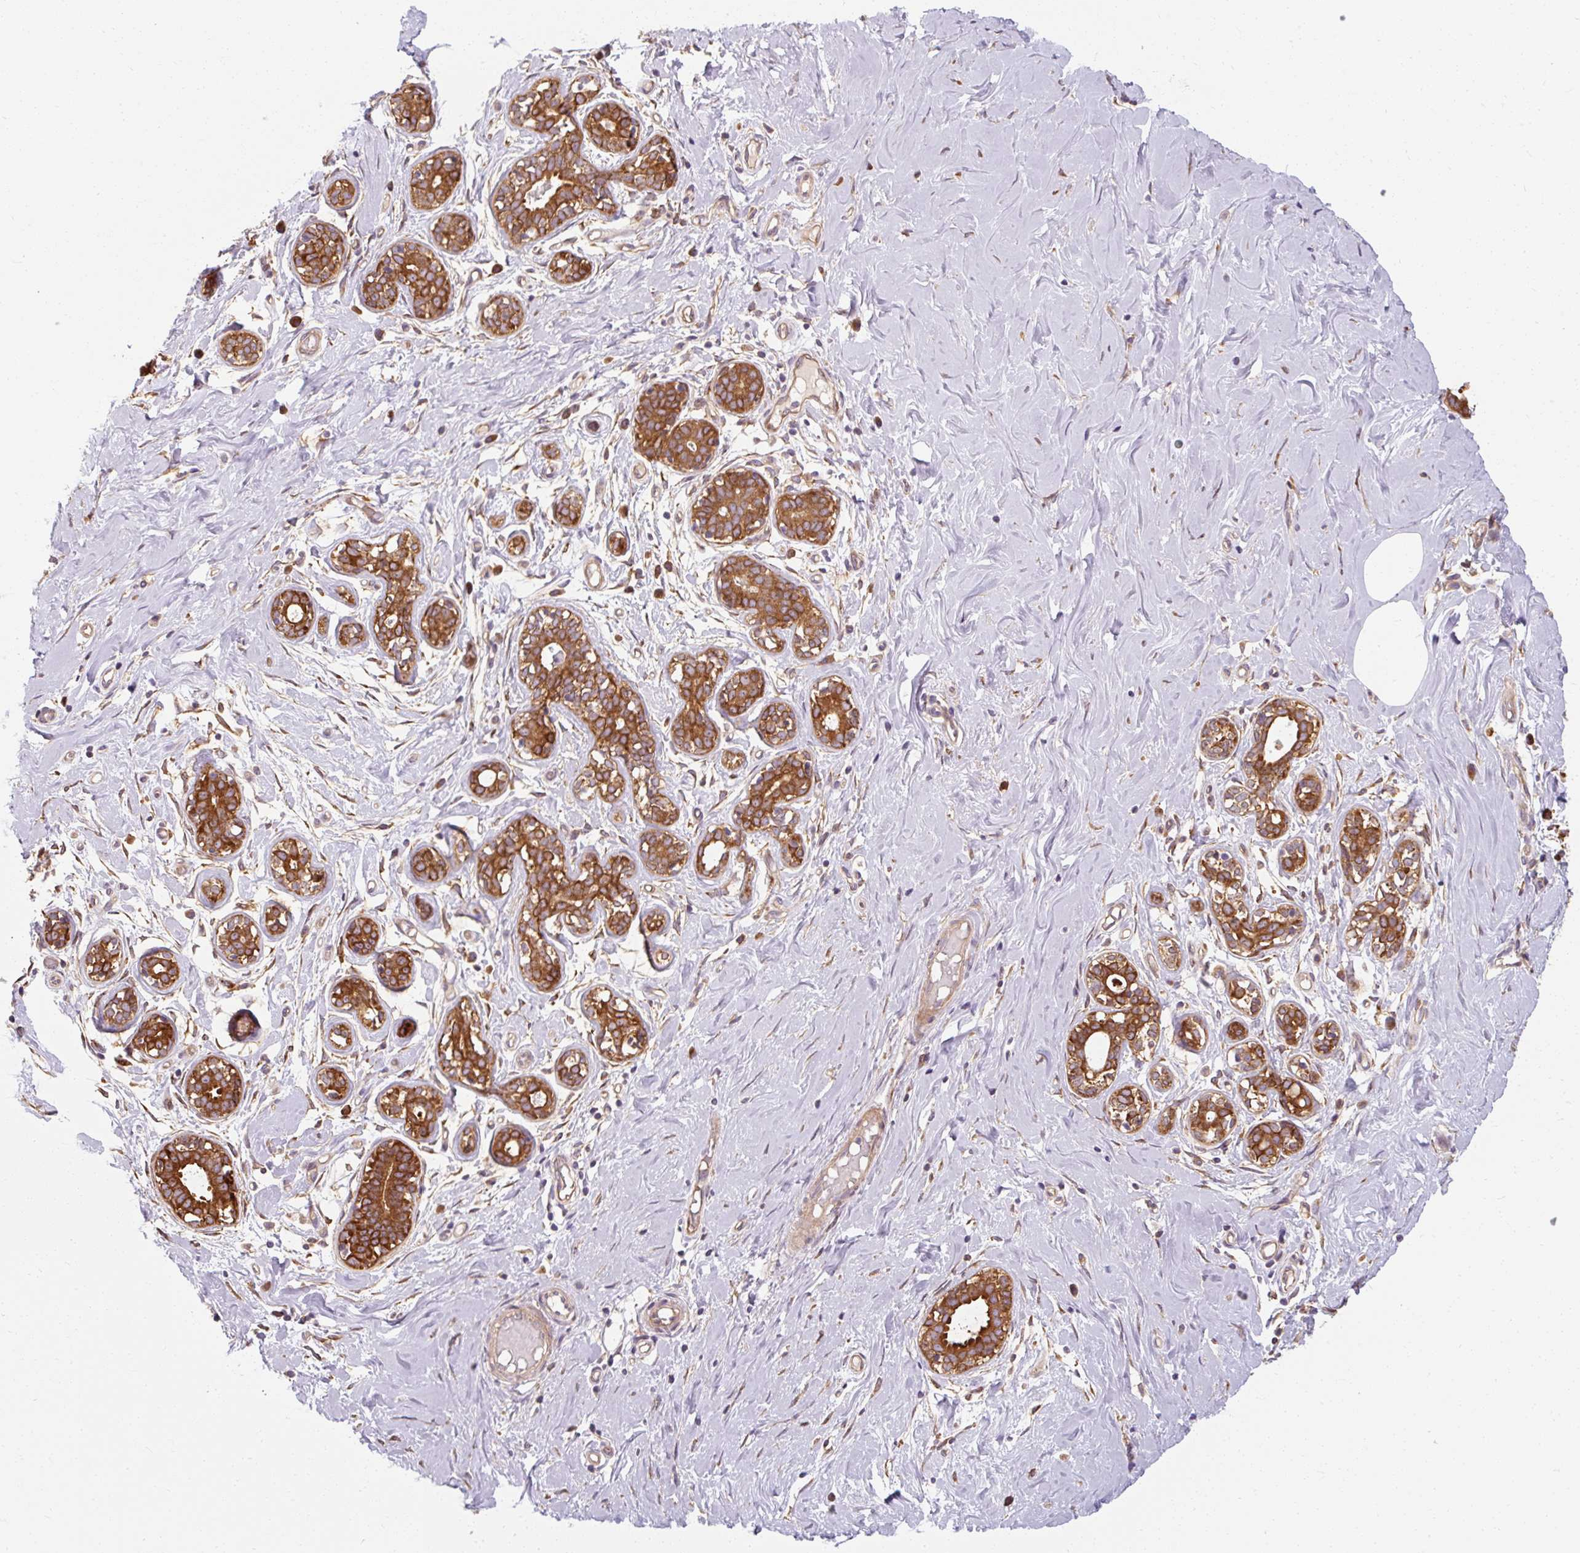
{"staining": {"intensity": "negative", "quantity": "none", "location": "none"}, "tissue": "breast", "cell_type": "Adipocytes", "image_type": "normal", "snomed": [{"axis": "morphology", "description": "Normal tissue, NOS"}, {"axis": "topography", "description": "Breast"}], "caption": "Normal breast was stained to show a protein in brown. There is no significant staining in adipocytes. Nuclei are stained in blue.", "gene": "TBC1D4", "patient": {"sex": "female", "age": 27}}